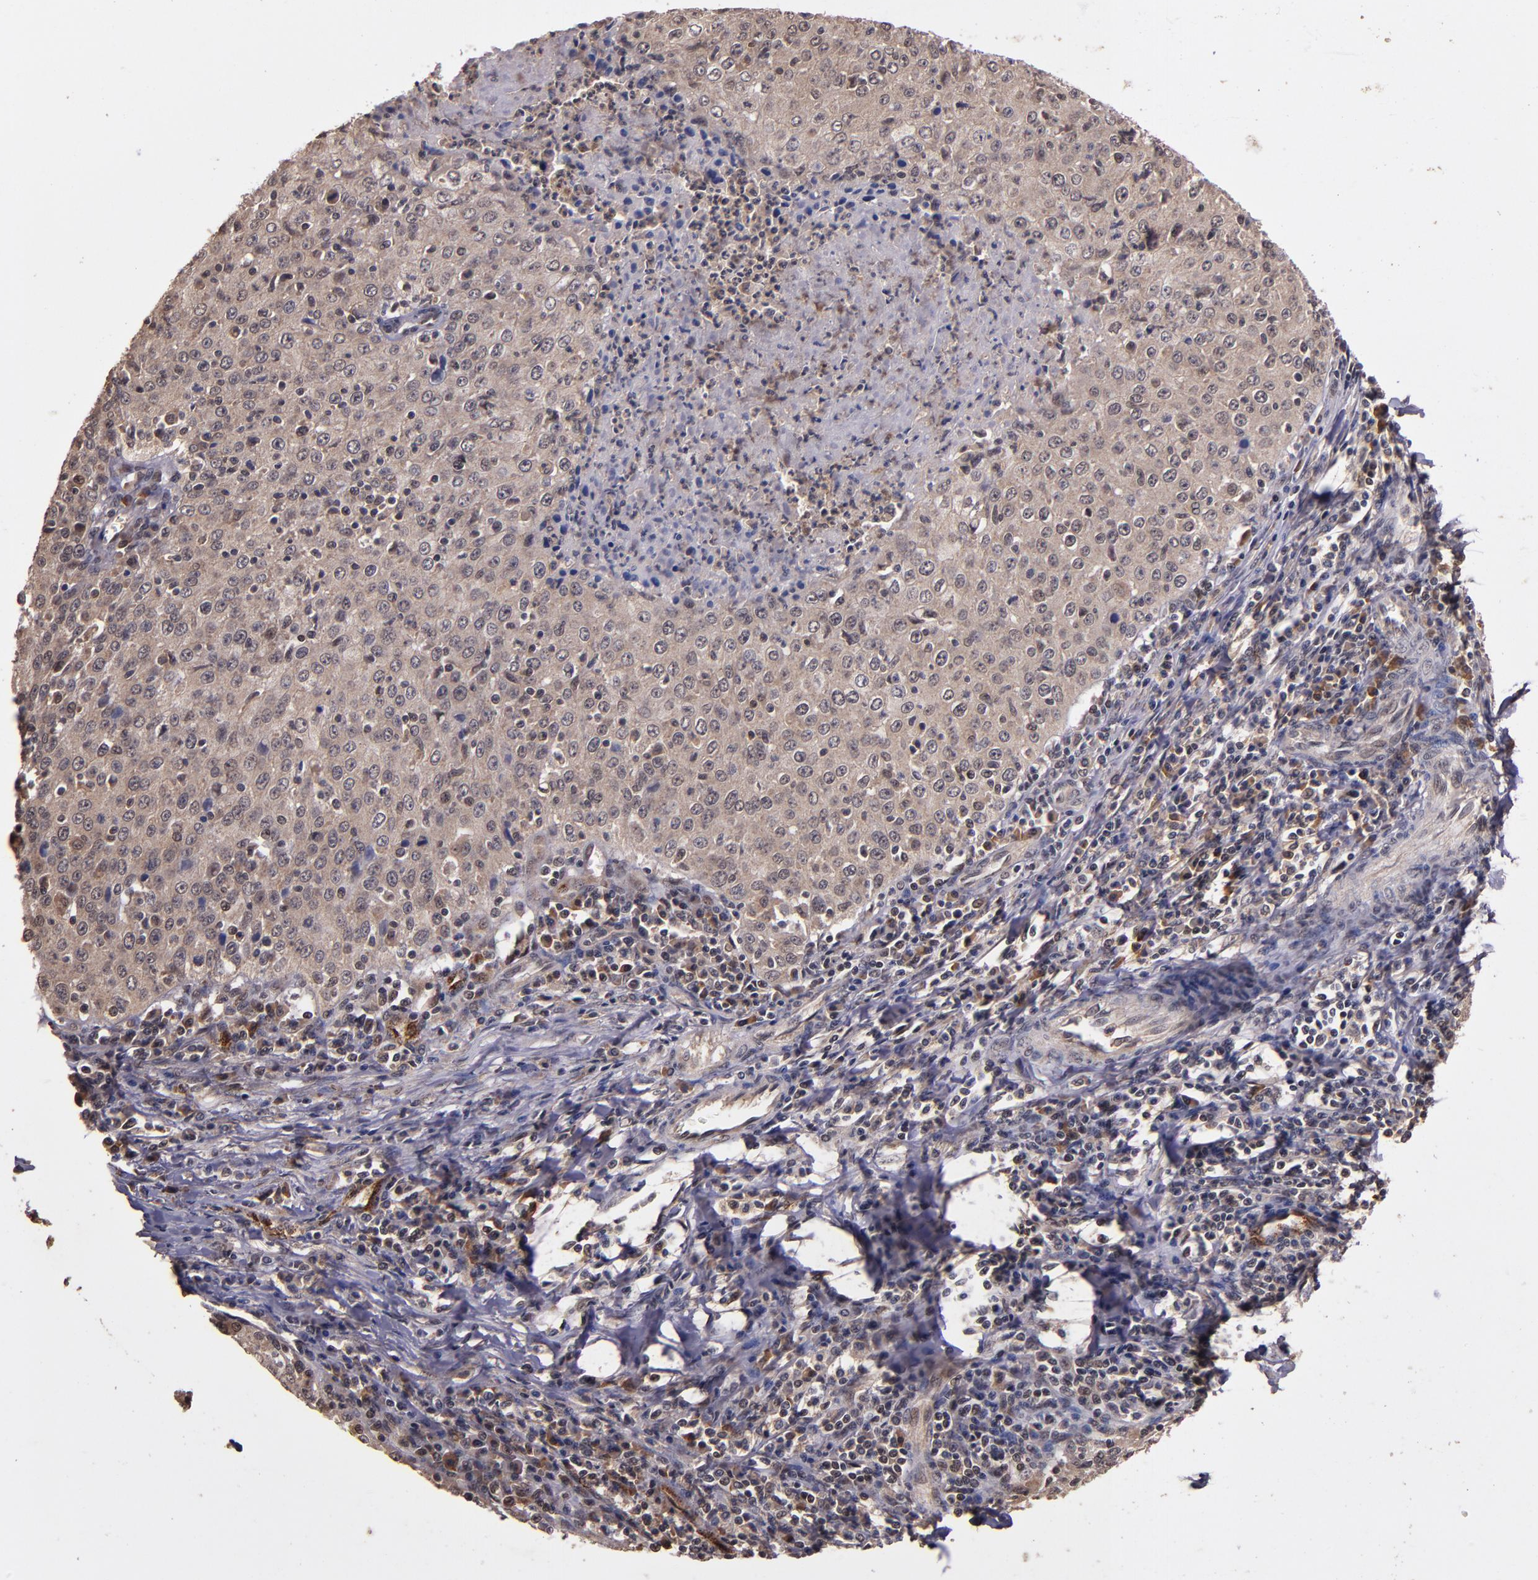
{"staining": {"intensity": "weak", "quantity": ">75%", "location": "cytoplasmic/membranous"}, "tissue": "cervical cancer", "cell_type": "Tumor cells", "image_type": "cancer", "snomed": [{"axis": "morphology", "description": "Squamous cell carcinoma, NOS"}, {"axis": "topography", "description": "Cervix"}], "caption": "Brown immunohistochemical staining in human cervical cancer (squamous cell carcinoma) shows weak cytoplasmic/membranous expression in about >75% of tumor cells. The protein is shown in brown color, while the nuclei are stained blue.", "gene": "RIOK3", "patient": {"sex": "female", "age": 27}}